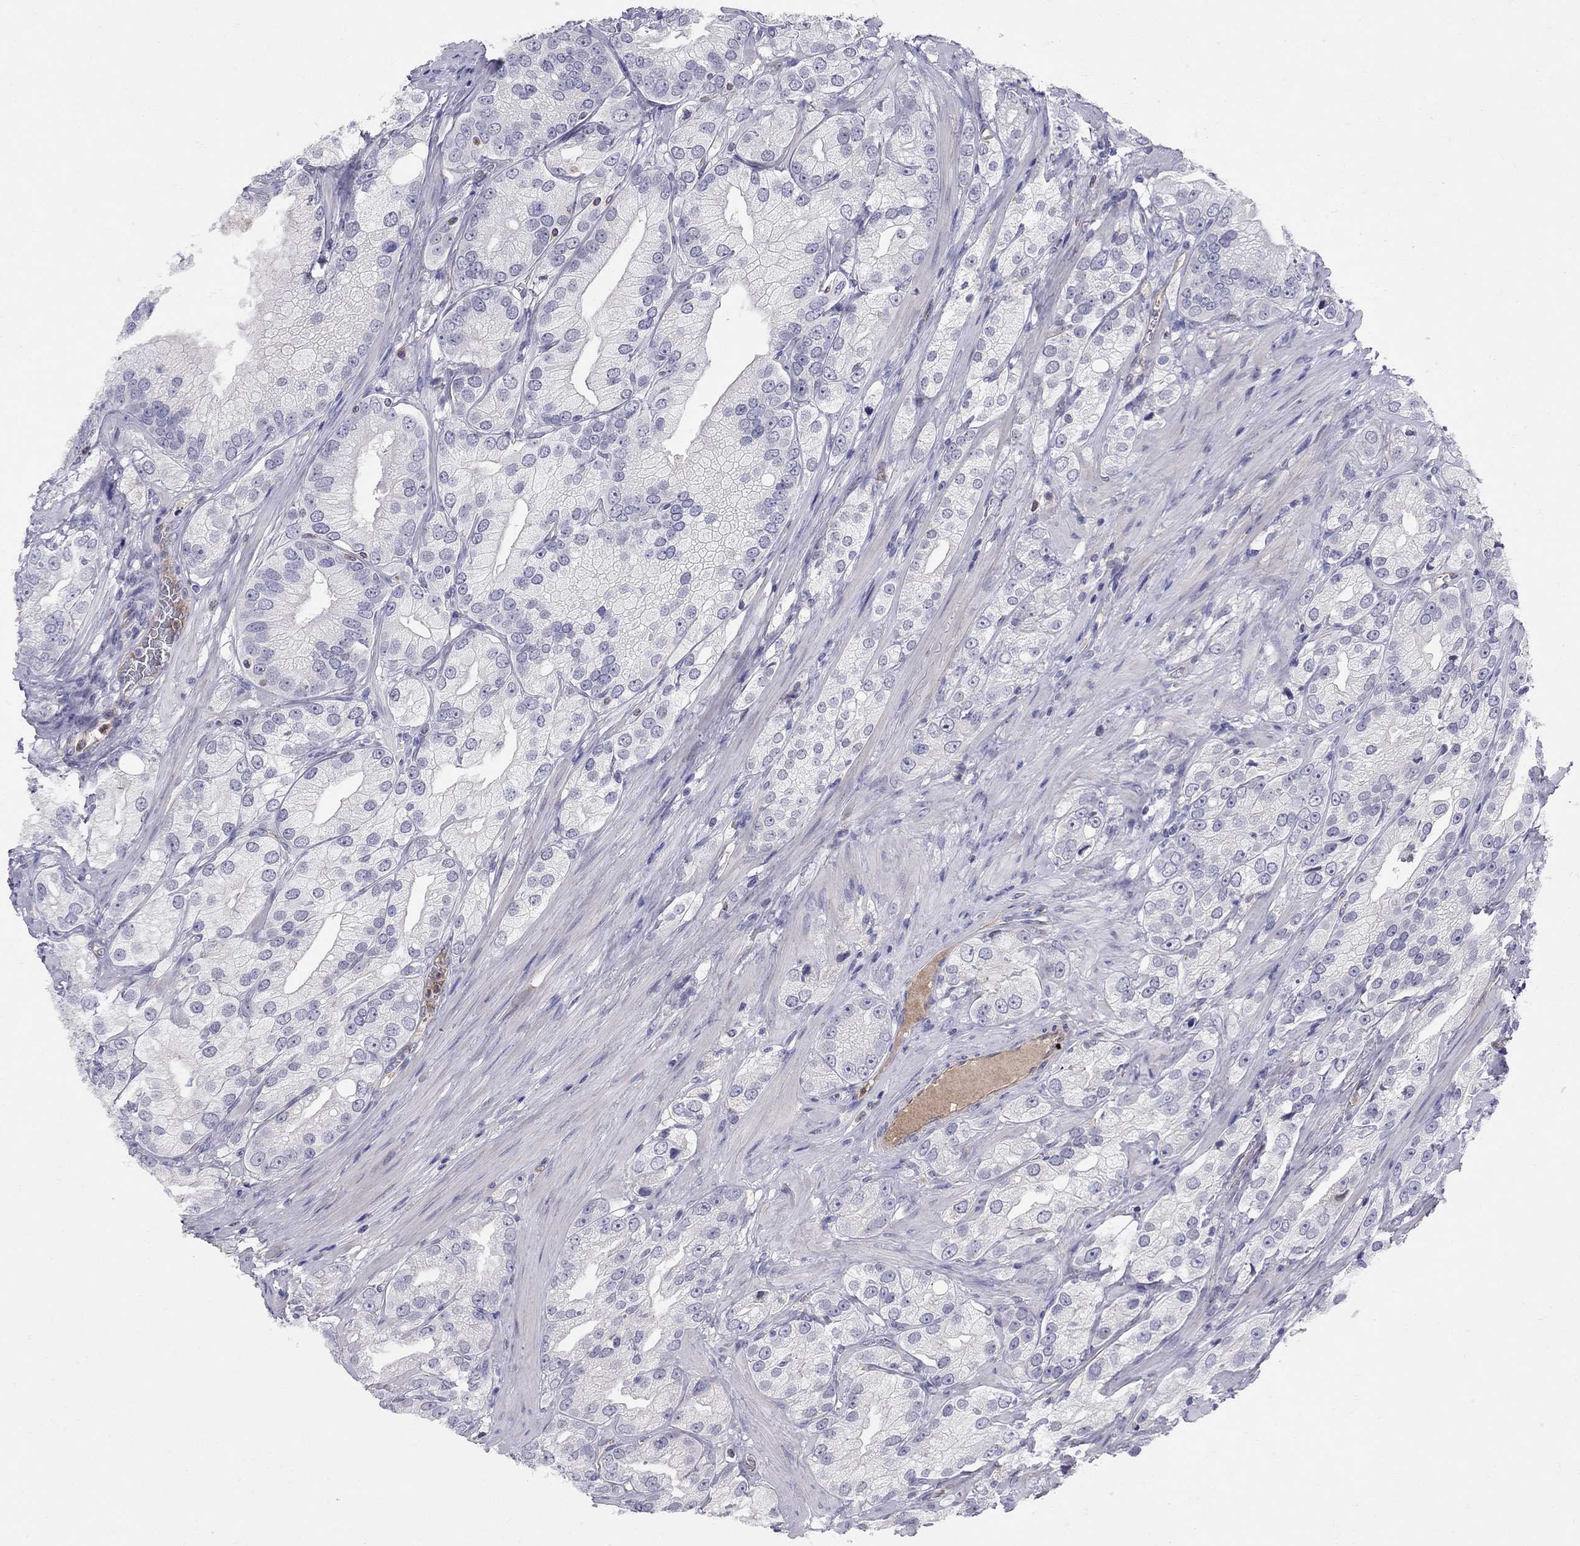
{"staining": {"intensity": "negative", "quantity": "none", "location": "none"}, "tissue": "prostate cancer", "cell_type": "Tumor cells", "image_type": "cancer", "snomed": [{"axis": "morphology", "description": "Adenocarcinoma, High grade"}, {"axis": "topography", "description": "Prostate and seminal vesicle, NOS"}], "caption": "Adenocarcinoma (high-grade) (prostate) was stained to show a protein in brown. There is no significant staining in tumor cells.", "gene": "SPINT4", "patient": {"sex": "male", "age": 62}}